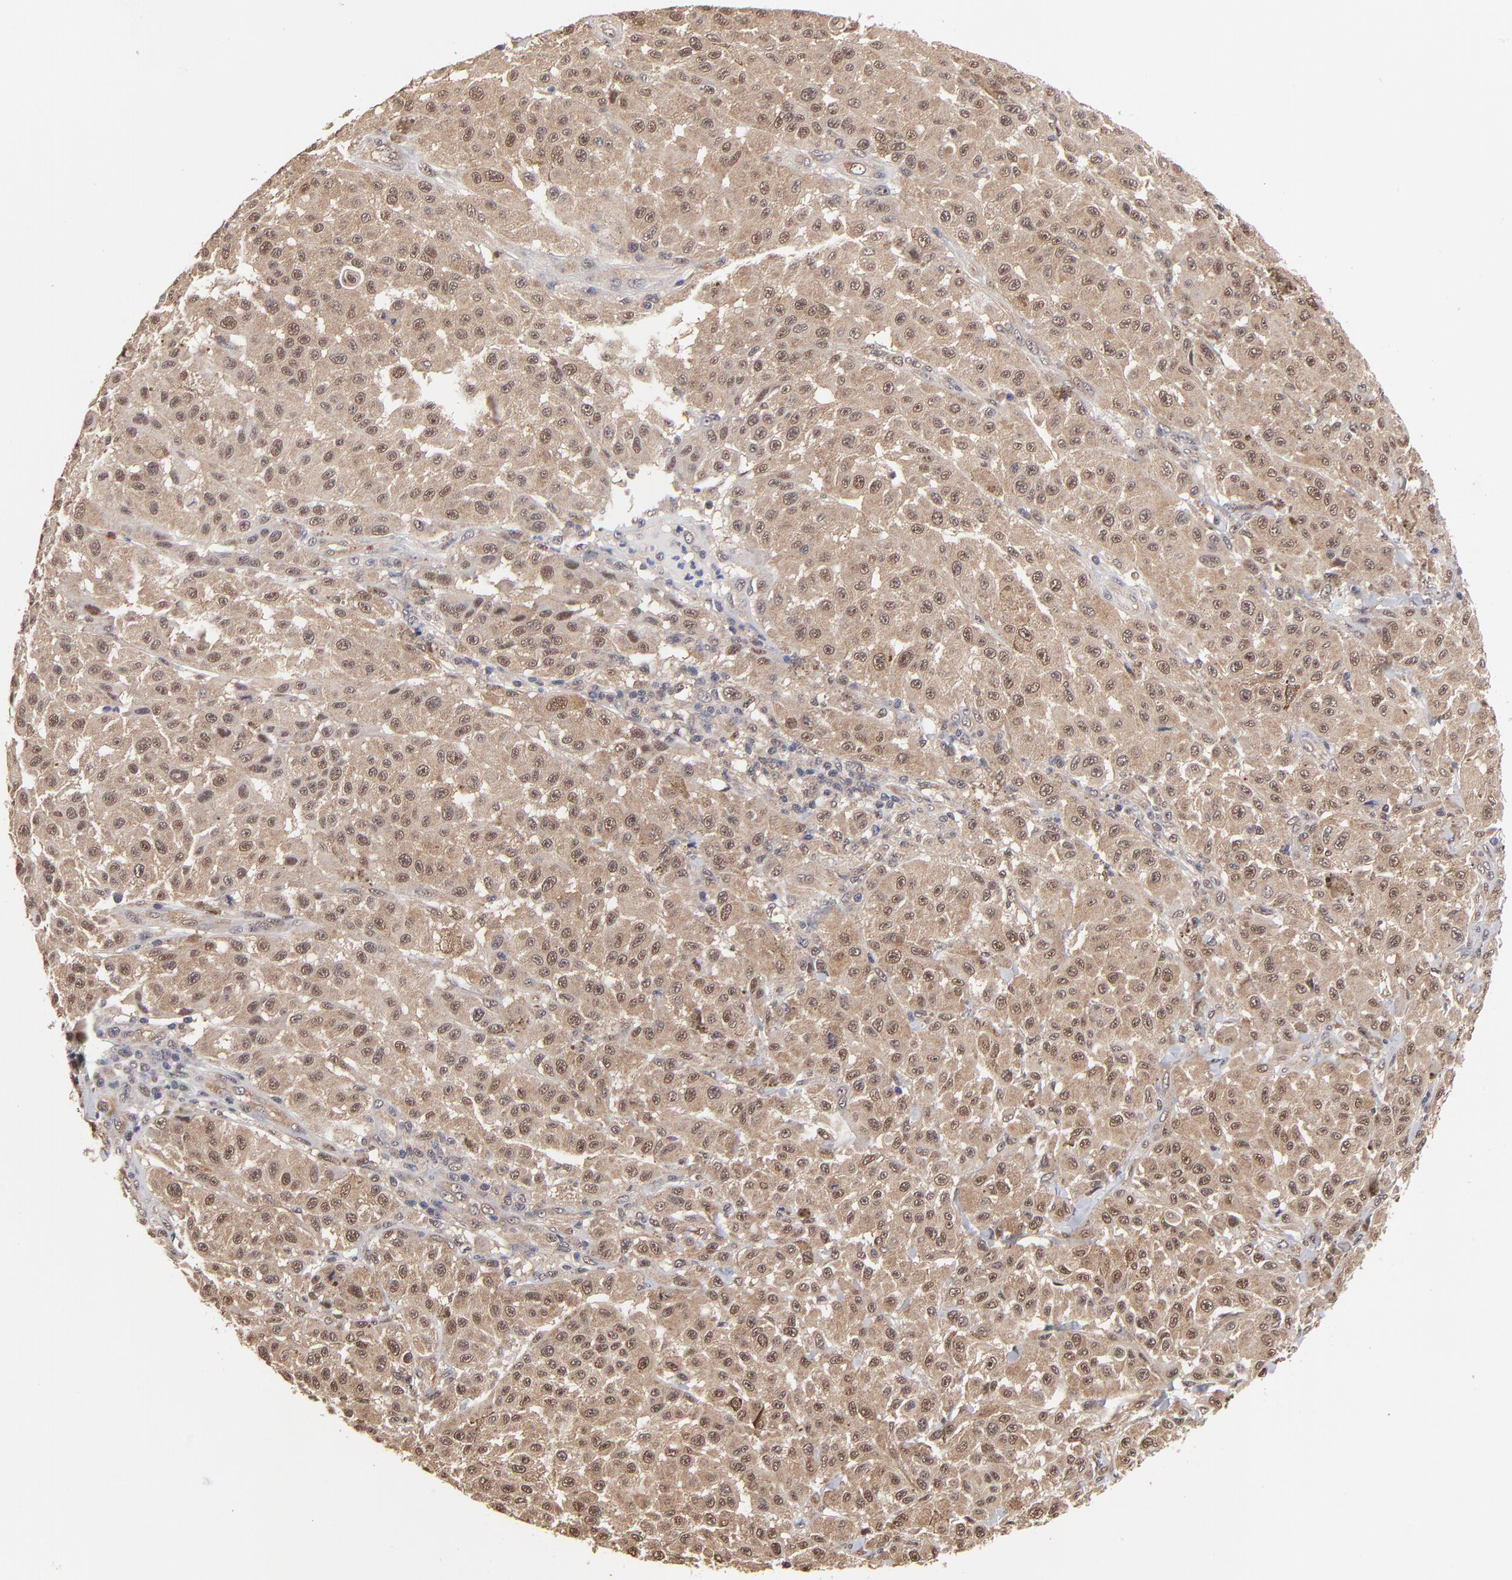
{"staining": {"intensity": "weak", "quantity": "25%-75%", "location": "cytoplasmic/membranous,nuclear"}, "tissue": "melanoma", "cell_type": "Tumor cells", "image_type": "cancer", "snomed": [{"axis": "morphology", "description": "Malignant melanoma, NOS"}, {"axis": "topography", "description": "Skin"}], "caption": "This micrograph shows immunohistochemistry (IHC) staining of human malignant melanoma, with low weak cytoplasmic/membranous and nuclear staining in approximately 25%-75% of tumor cells.", "gene": "PSMC4", "patient": {"sex": "female", "age": 64}}